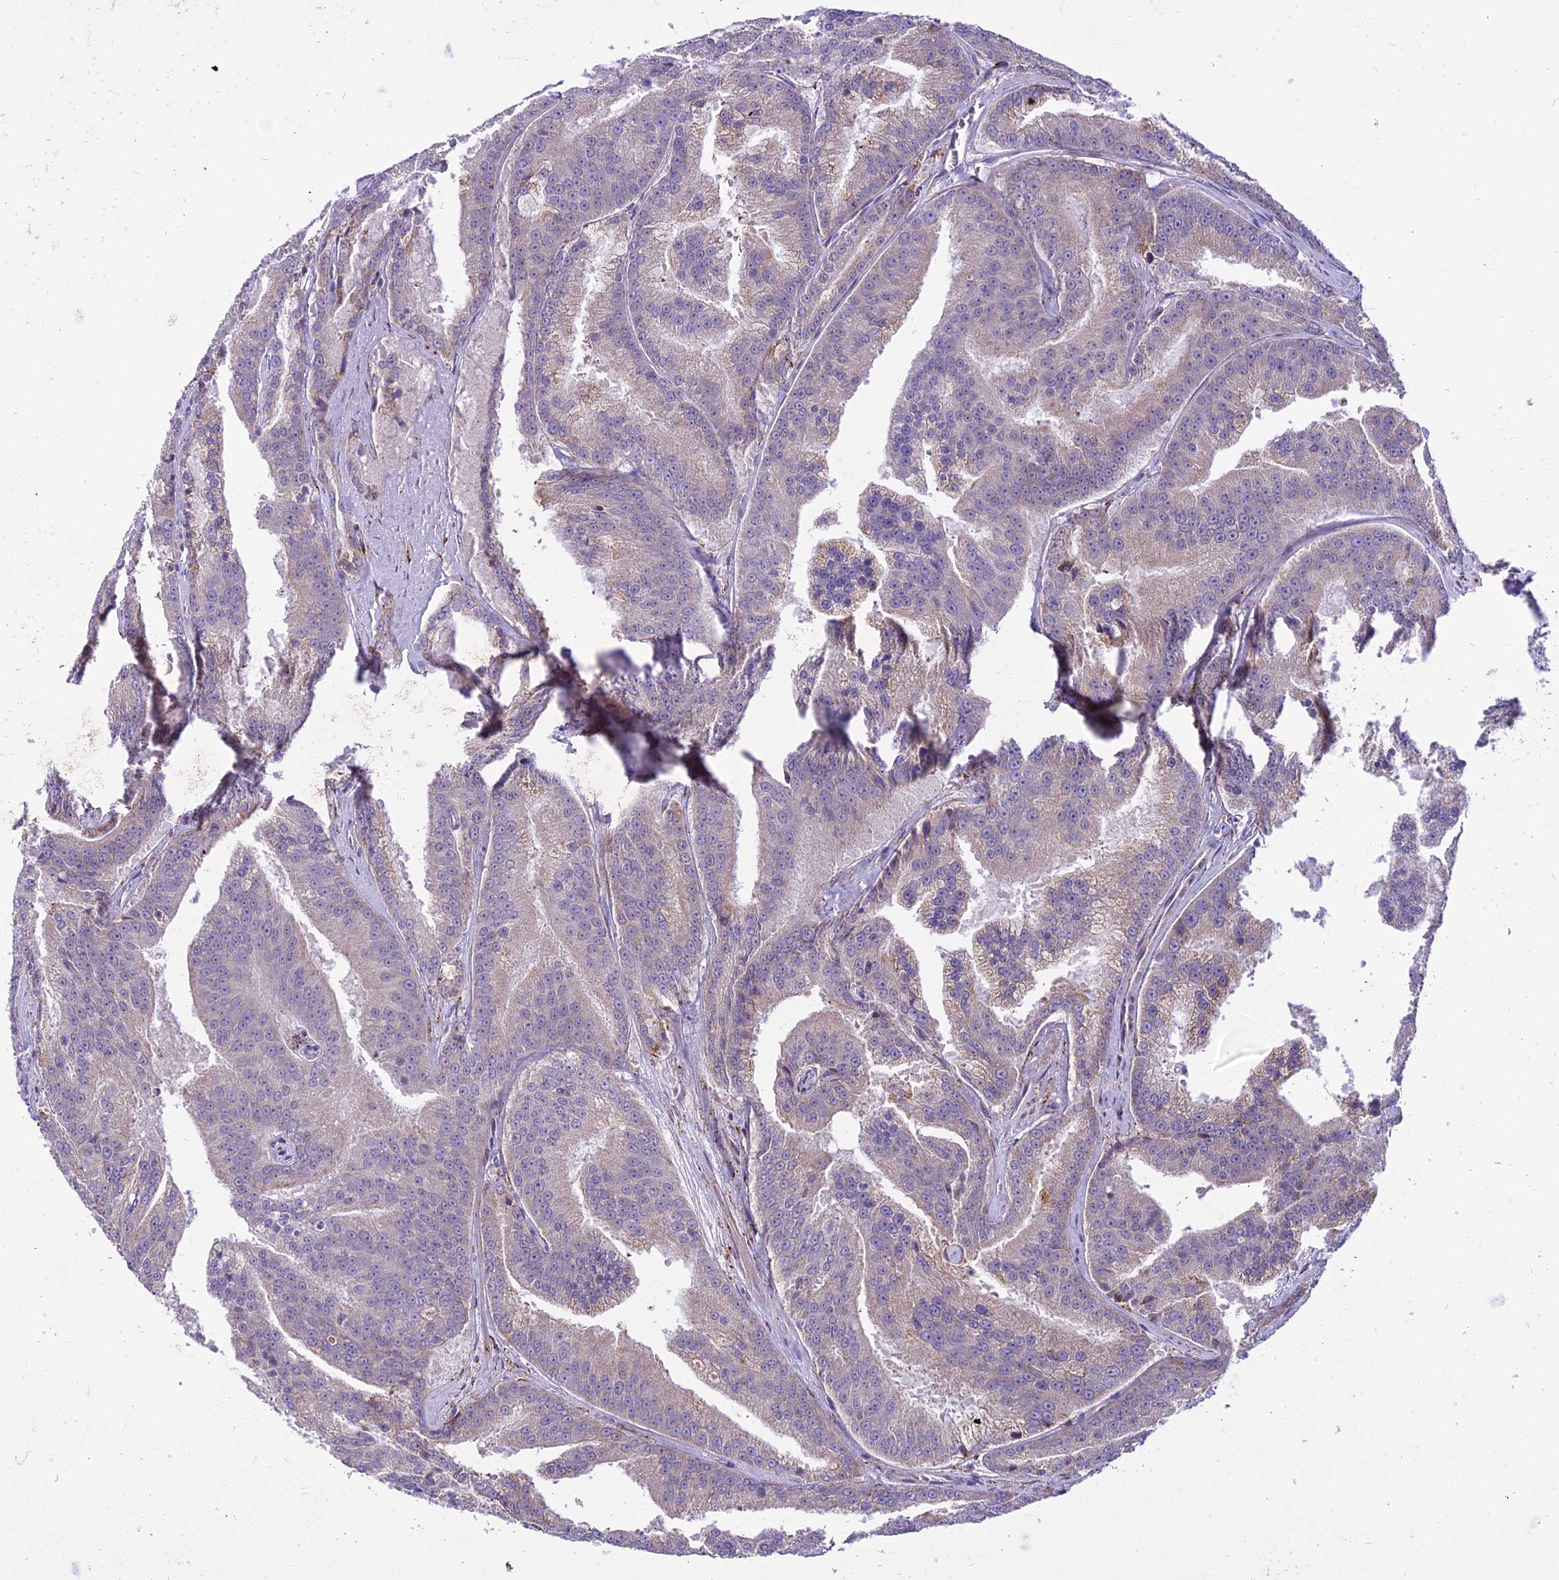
{"staining": {"intensity": "weak", "quantity": "25%-75%", "location": "cytoplasmic/membranous"}, "tissue": "prostate cancer", "cell_type": "Tumor cells", "image_type": "cancer", "snomed": [{"axis": "morphology", "description": "Adenocarcinoma, High grade"}, {"axis": "topography", "description": "Prostate"}], "caption": "A photomicrograph showing weak cytoplasmic/membranous positivity in approximately 25%-75% of tumor cells in prostate adenocarcinoma (high-grade), as visualized by brown immunohistochemical staining.", "gene": "NEURL2", "patient": {"sex": "male", "age": 61}}